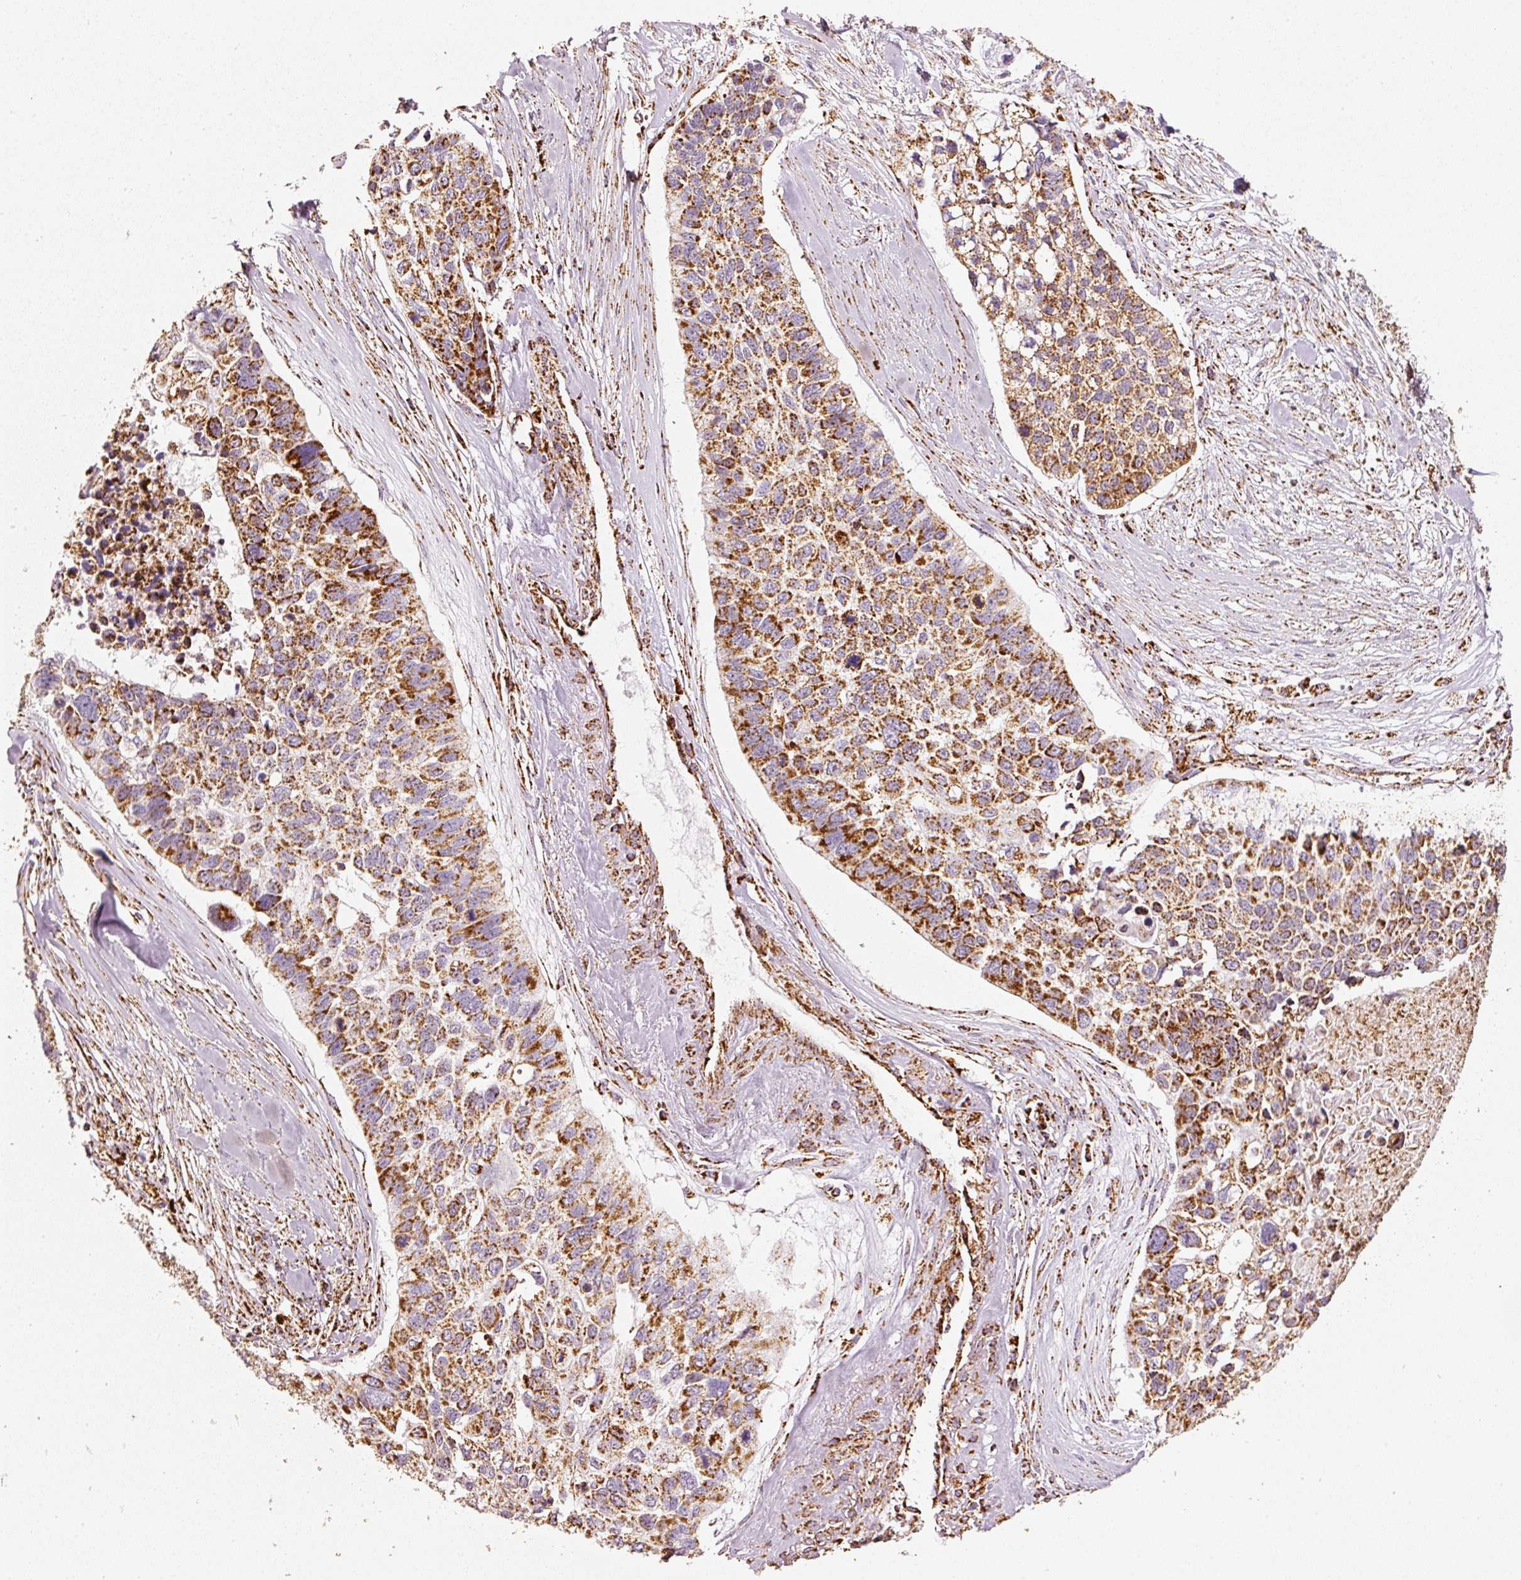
{"staining": {"intensity": "strong", "quantity": ">75%", "location": "cytoplasmic/membranous"}, "tissue": "lung cancer", "cell_type": "Tumor cells", "image_type": "cancer", "snomed": [{"axis": "morphology", "description": "Squamous cell carcinoma, NOS"}, {"axis": "topography", "description": "Lung"}], "caption": "Squamous cell carcinoma (lung) stained with a brown dye demonstrates strong cytoplasmic/membranous positive staining in approximately >75% of tumor cells.", "gene": "UQCRC1", "patient": {"sex": "male", "age": 62}}